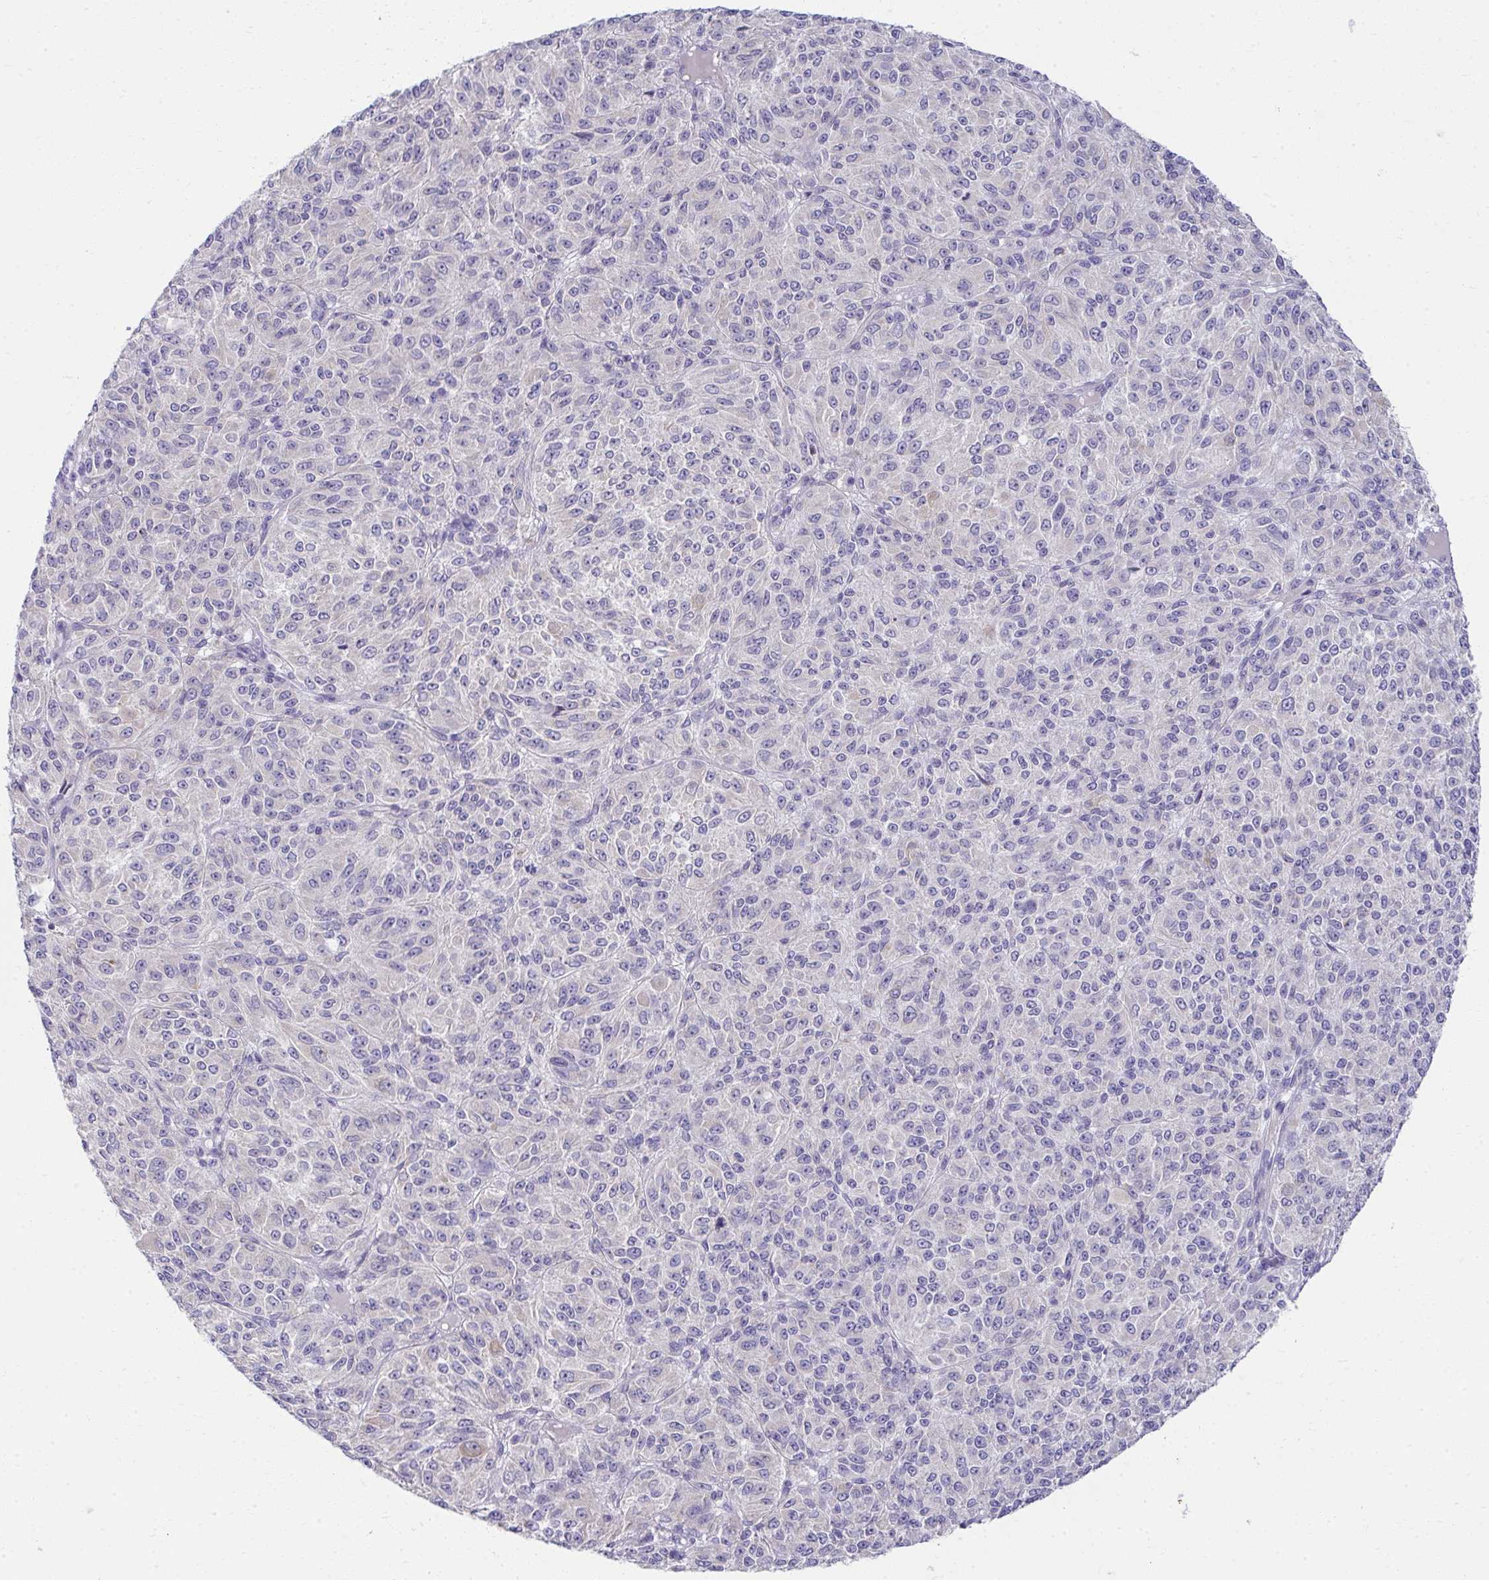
{"staining": {"intensity": "negative", "quantity": "none", "location": "none"}, "tissue": "melanoma", "cell_type": "Tumor cells", "image_type": "cancer", "snomed": [{"axis": "morphology", "description": "Malignant melanoma, Metastatic site"}, {"axis": "topography", "description": "Brain"}], "caption": "High magnification brightfield microscopy of malignant melanoma (metastatic site) stained with DAB (3,3'-diaminobenzidine) (brown) and counterstained with hematoxylin (blue): tumor cells show no significant expression.", "gene": "FASLG", "patient": {"sex": "female", "age": 56}}